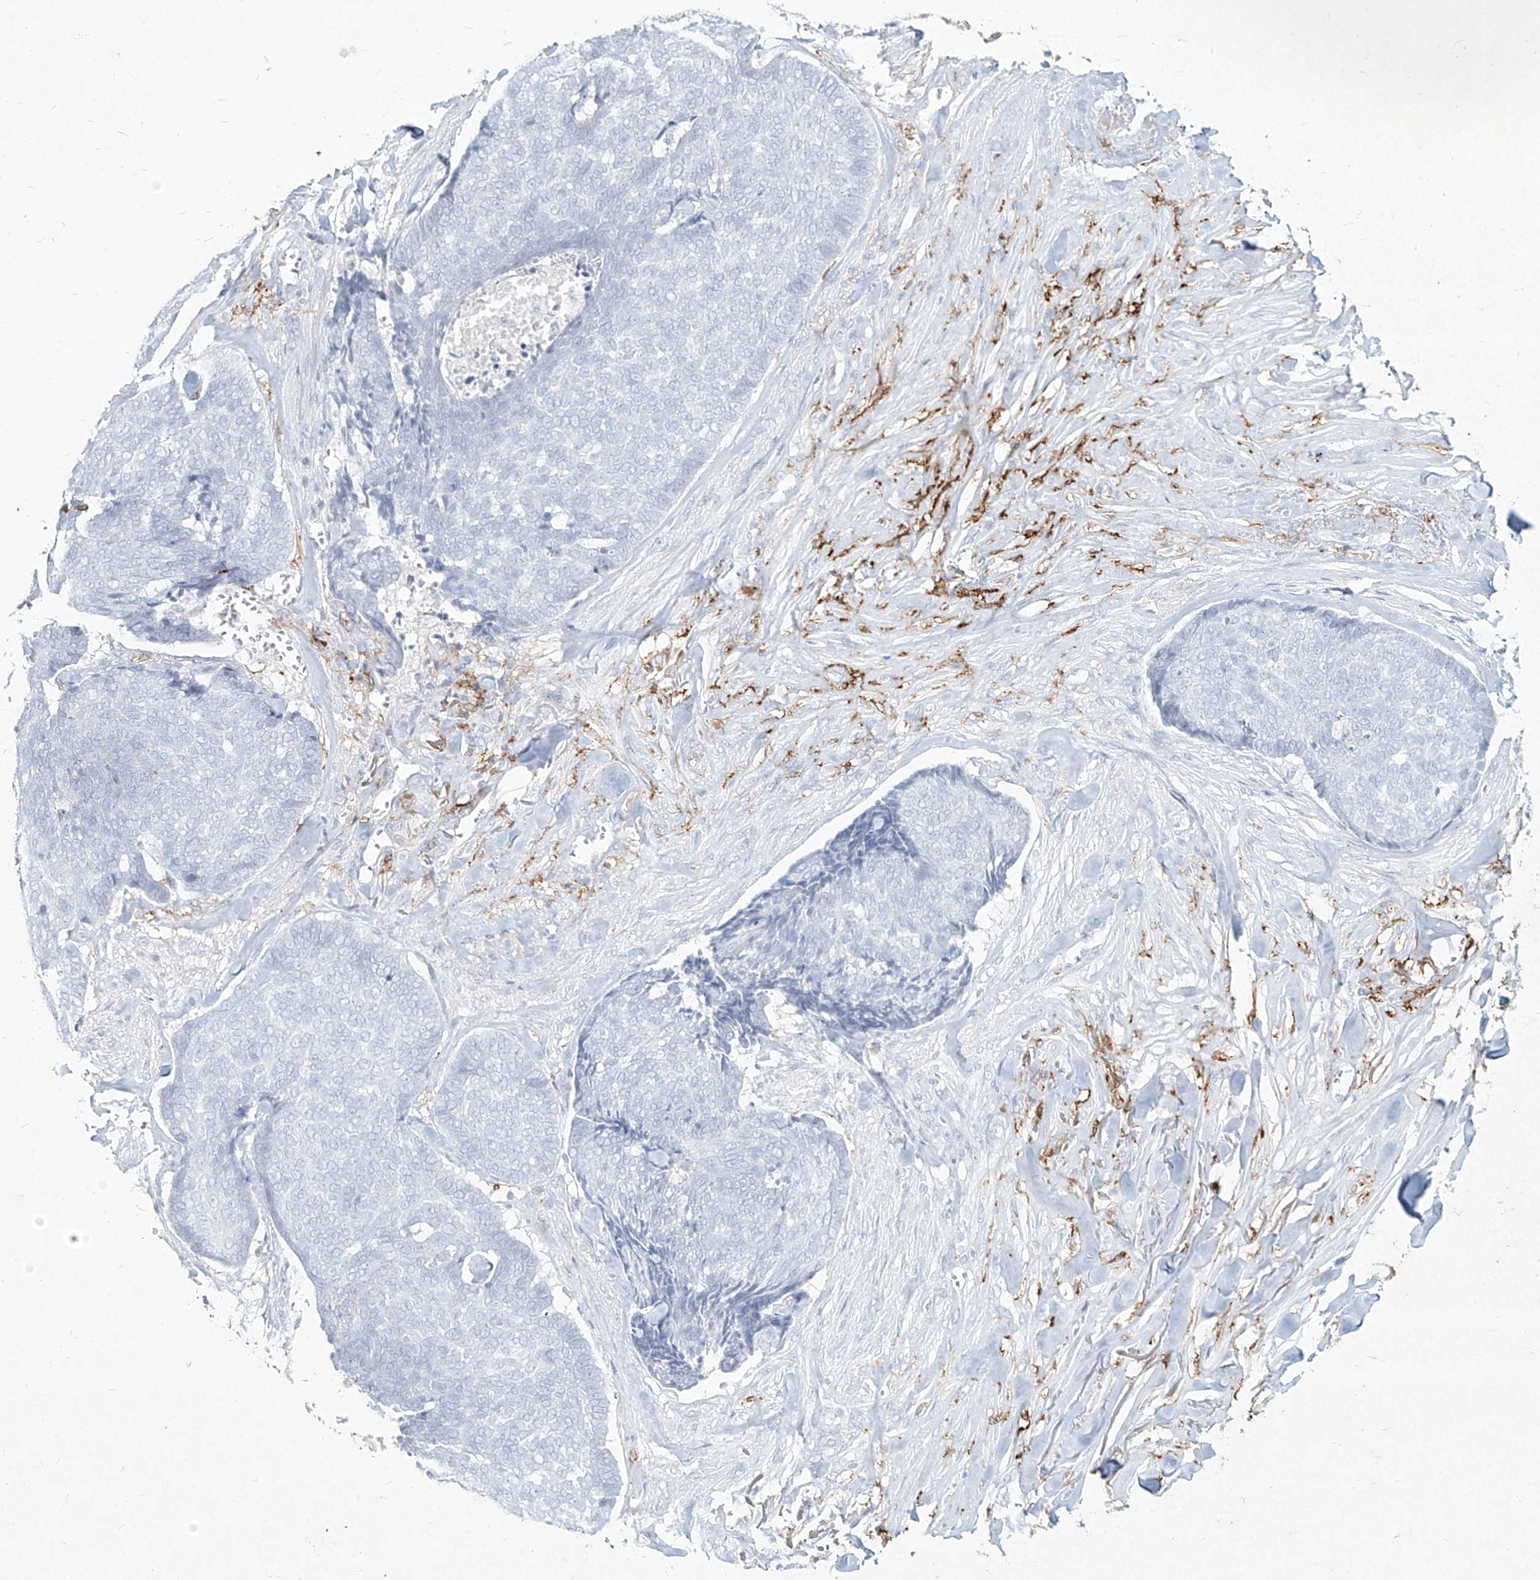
{"staining": {"intensity": "negative", "quantity": "none", "location": "none"}, "tissue": "skin cancer", "cell_type": "Tumor cells", "image_type": "cancer", "snomed": [{"axis": "morphology", "description": "Basal cell carcinoma"}, {"axis": "topography", "description": "Skin"}], "caption": "Protein analysis of skin basal cell carcinoma exhibits no significant staining in tumor cells.", "gene": "CD209", "patient": {"sex": "male", "age": 84}}